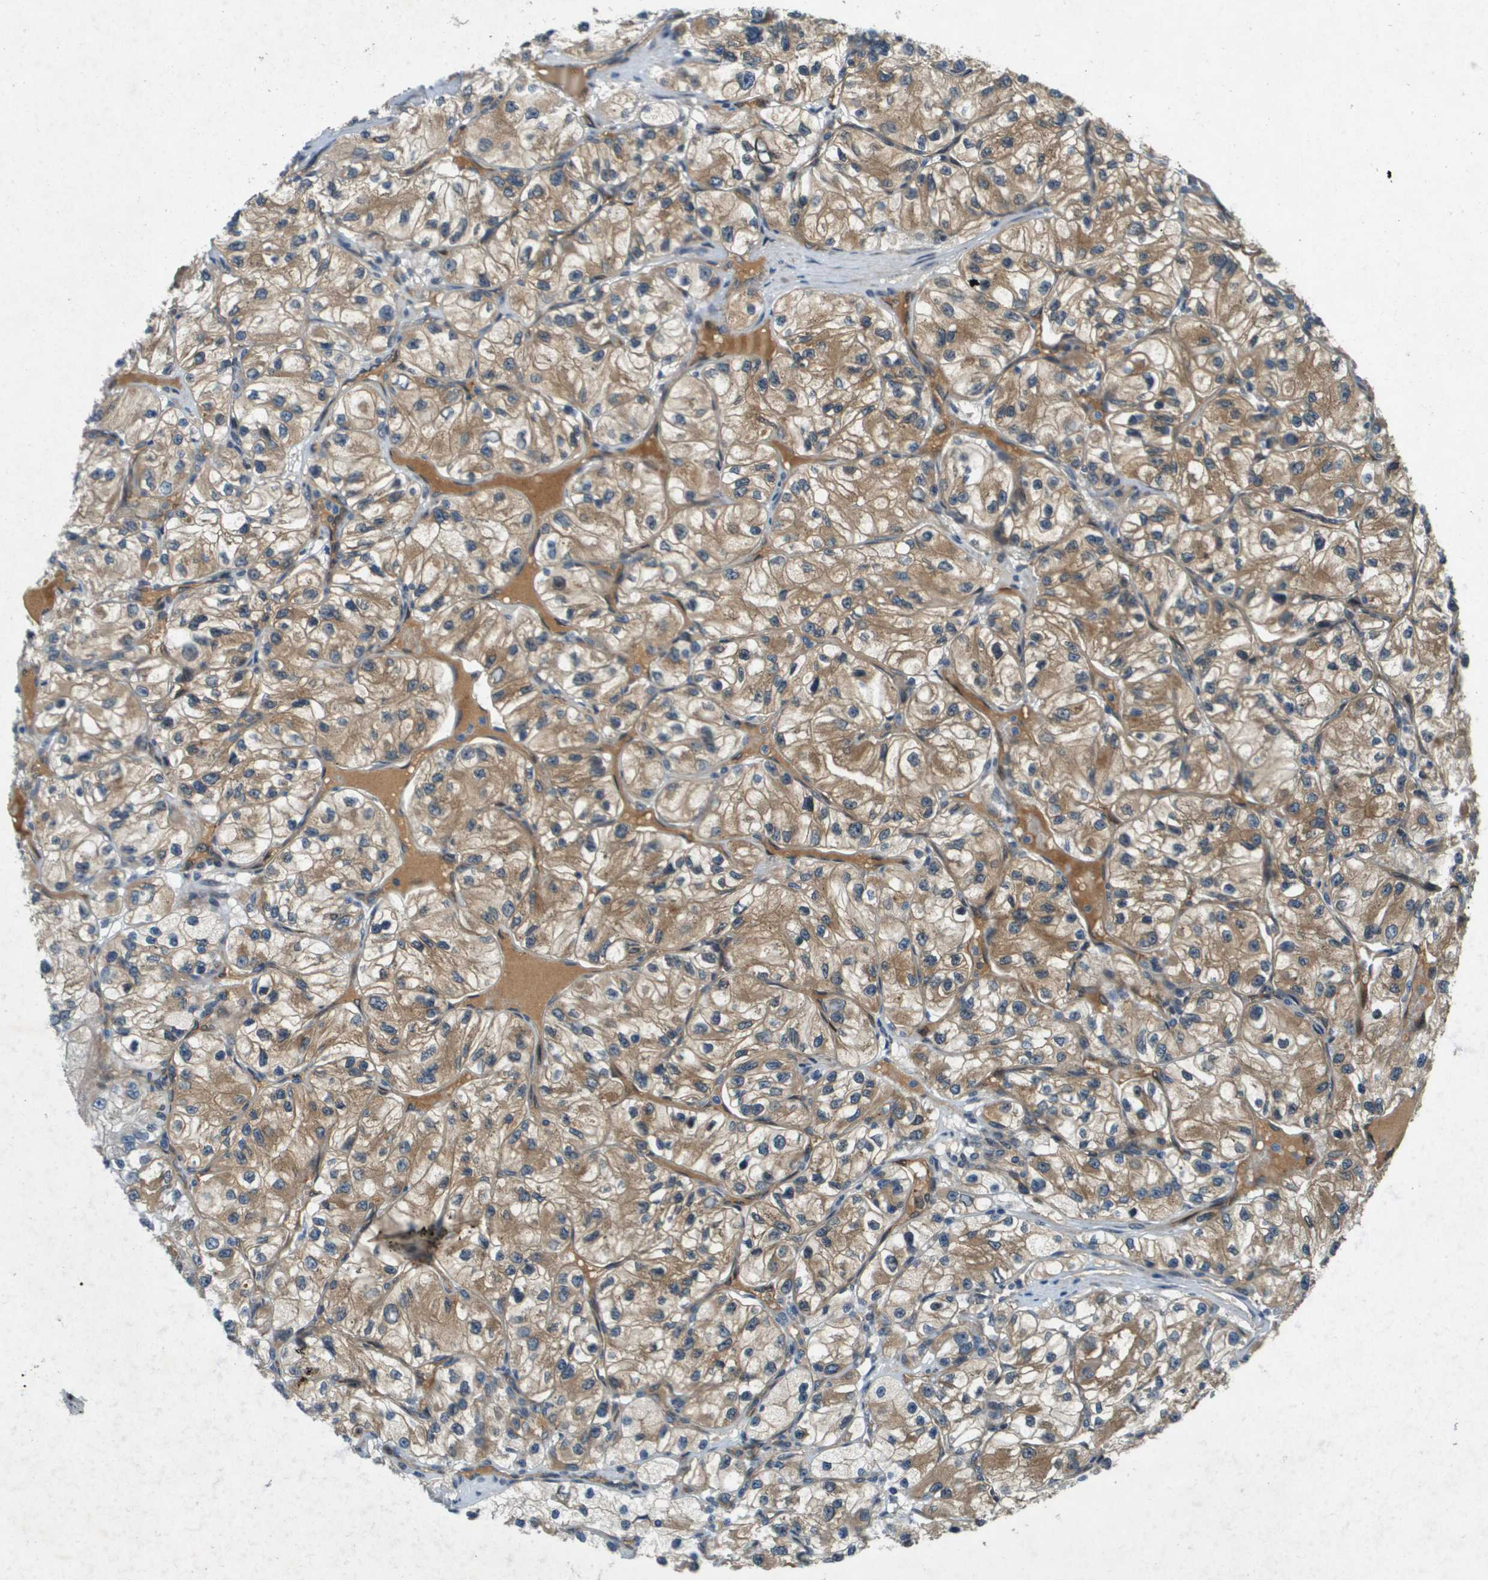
{"staining": {"intensity": "moderate", "quantity": ">75%", "location": "cytoplasmic/membranous"}, "tissue": "renal cancer", "cell_type": "Tumor cells", "image_type": "cancer", "snomed": [{"axis": "morphology", "description": "Adenocarcinoma, NOS"}, {"axis": "topography", "description": "Kidney"}], "caption": "An image showing moderate cytoplasmic/membranous expression in approximately >75% of tumor cells in adenocarcinoma (renal), as visualized by brown immunohistochemical staining.", "gene": "PGAP3", "patient": {"sex": "female", "age": 57}}